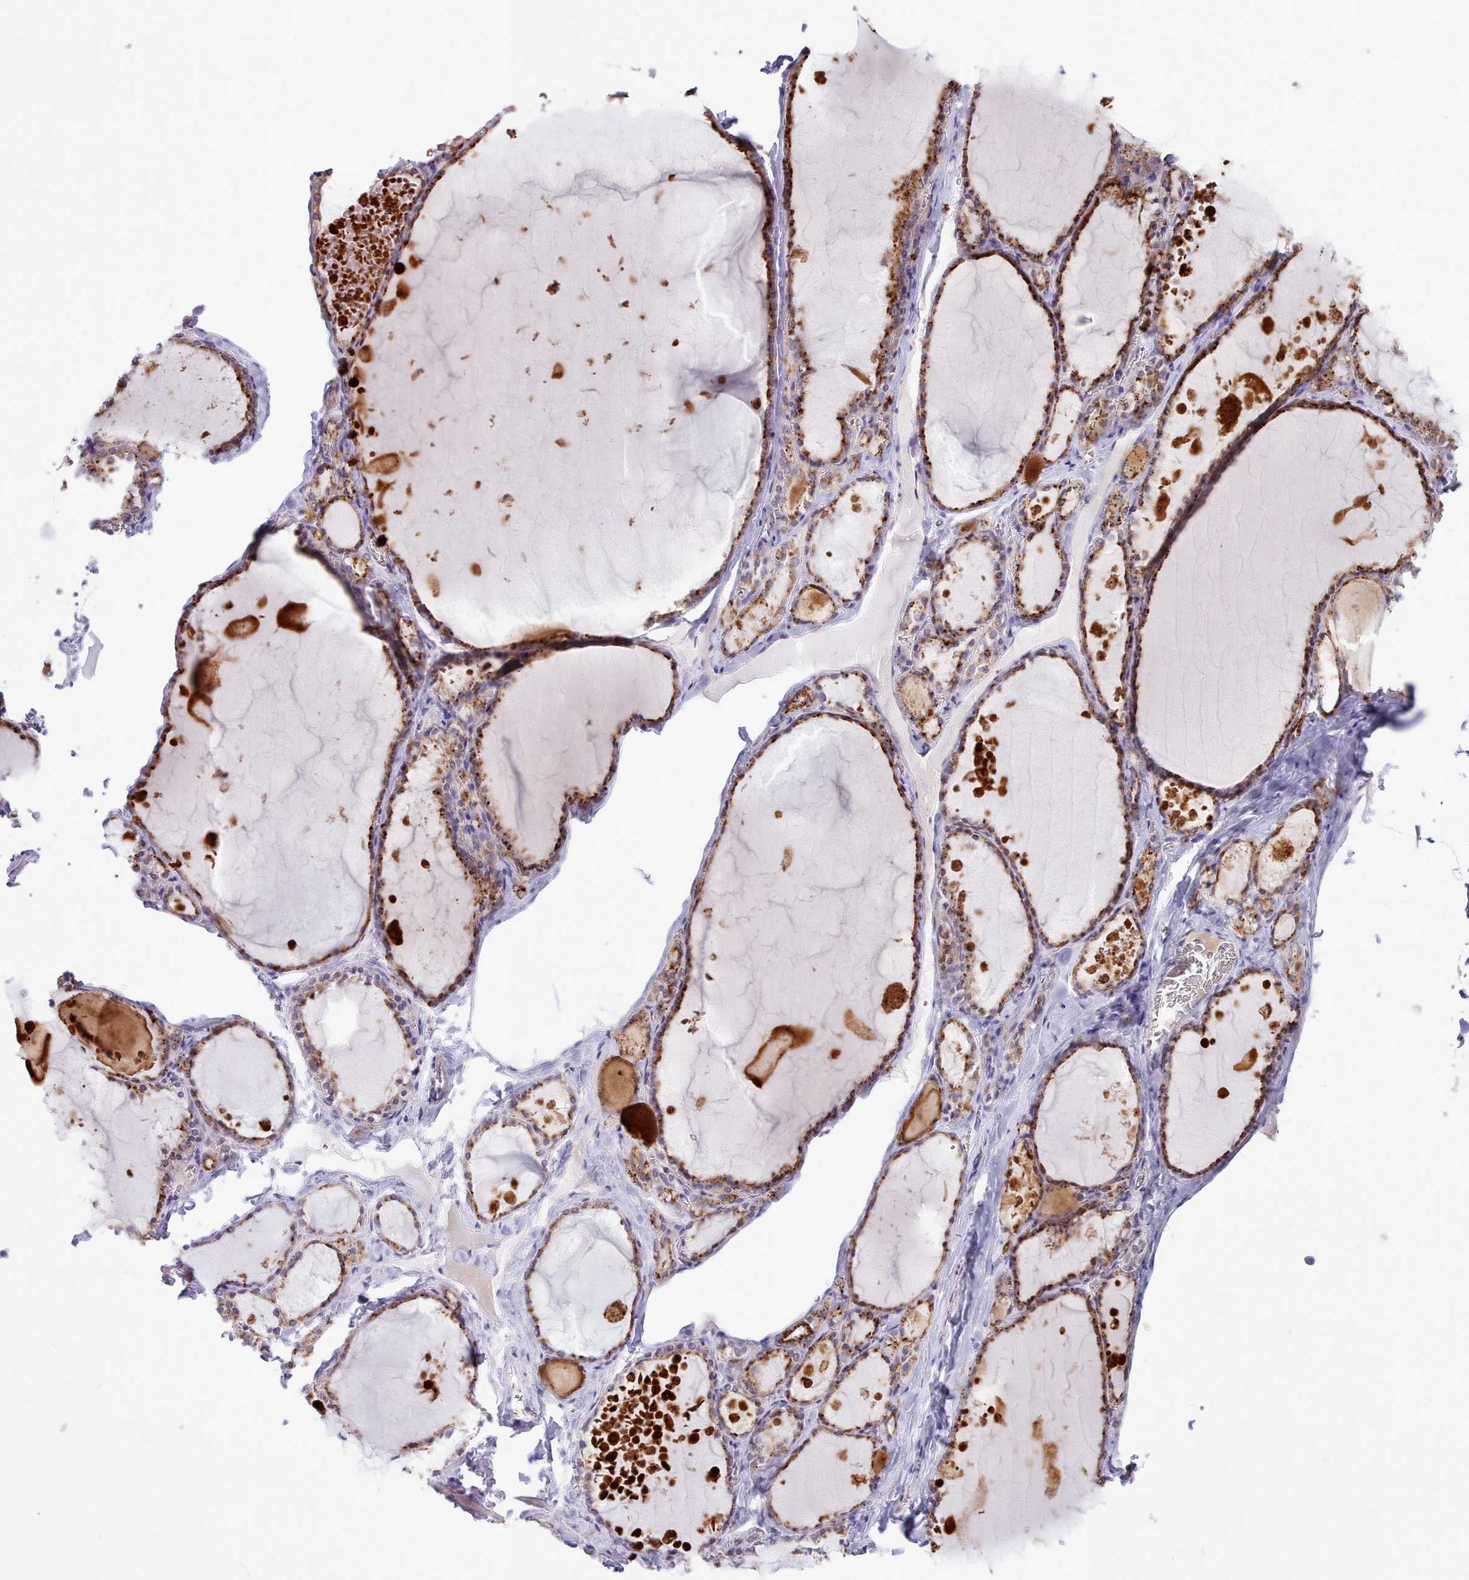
{"staining": {"intensity": "moderate", "quantity": ">75%", "location": "cytoplasmic/membranous"}, "tissue": "thyroid gland", "cell_type": "Glandular cells", "image_type": "normal", "snomed": [{"axis": "morphology", "description": "Normal tissue, NOS"}, {"axis": "topography", "description": "Thyroid gland"}], "caption": "Brown immunohistochemical staining in unremarkable thyroid gland reveals moderate cytoplasmic/membranous expression in about >75% of glandular cells.", "gene": "SRD5A1", "patient": {"sex": "male", "age": 56}}